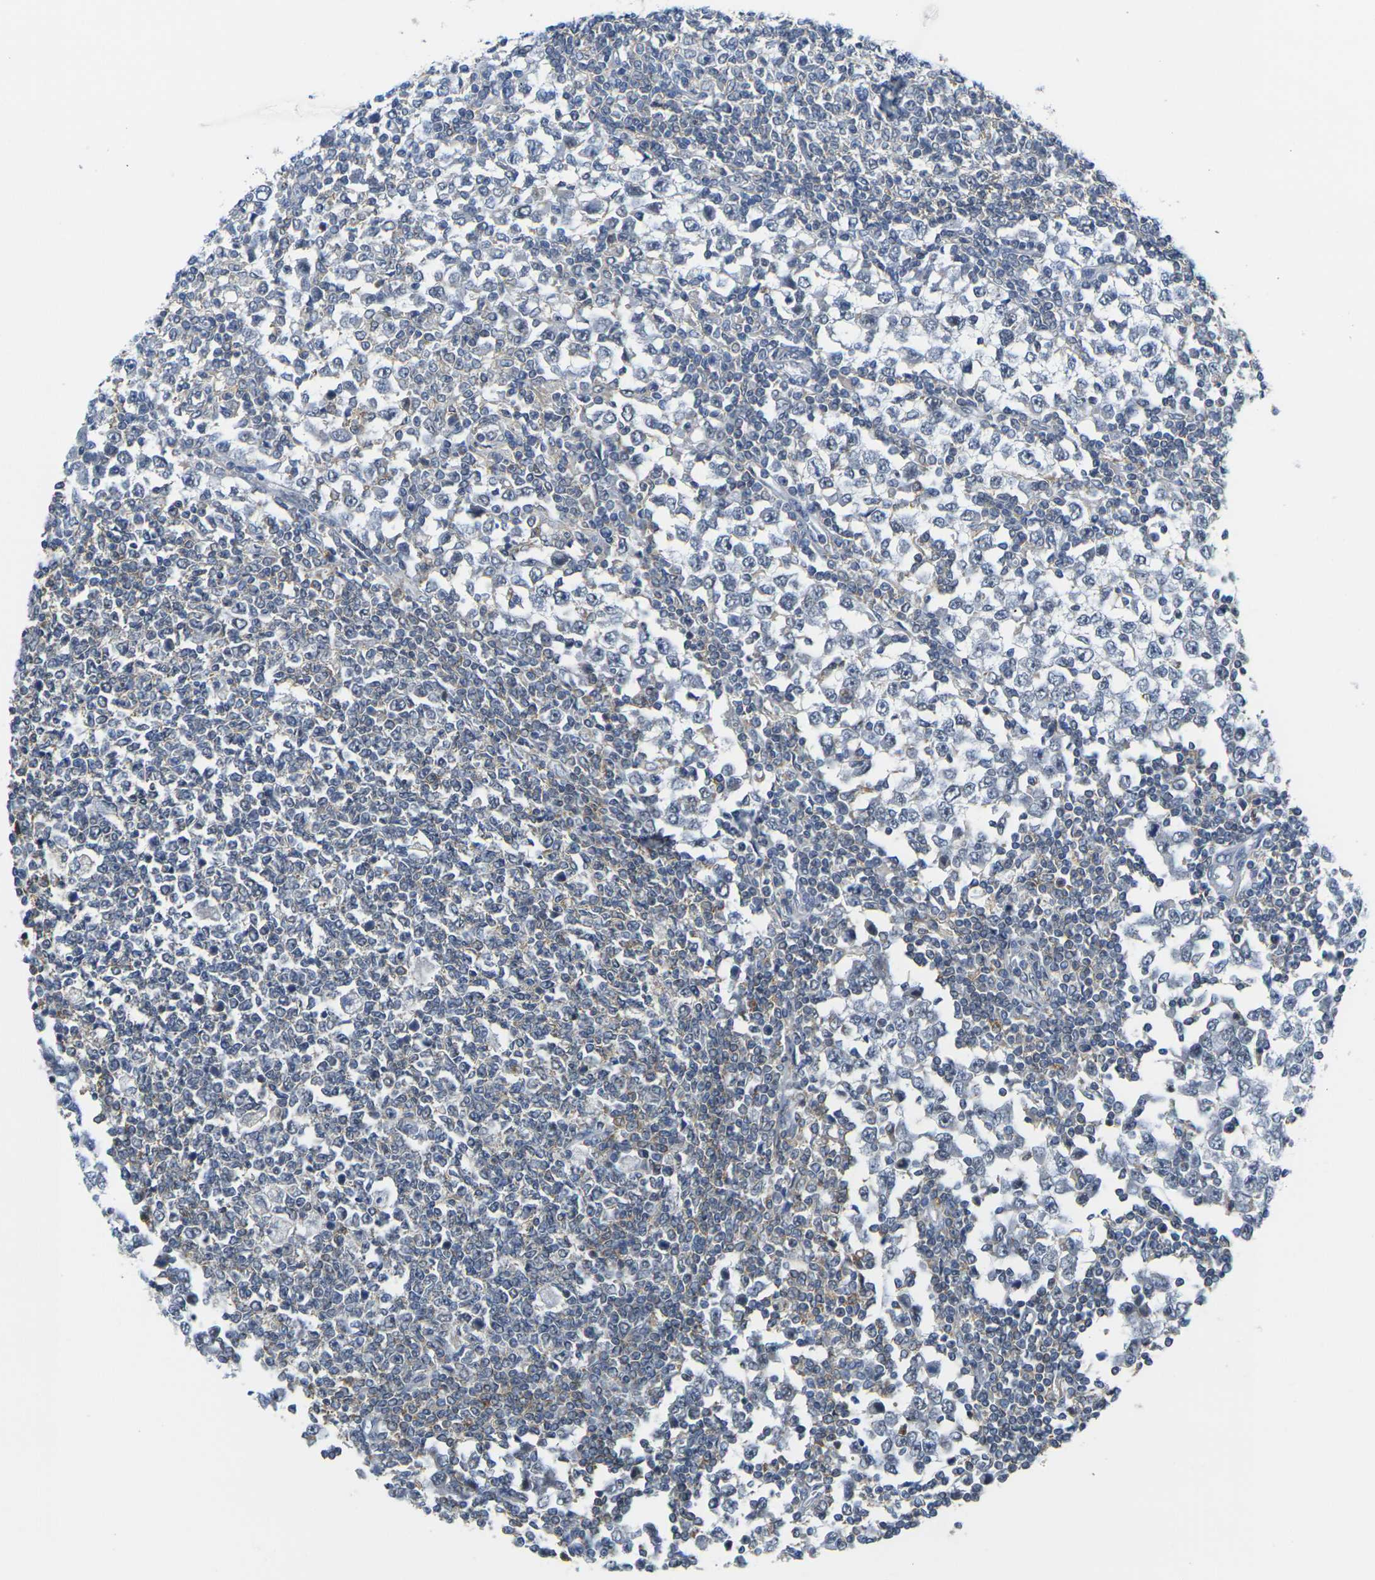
{"staining": {"intensity": "weak", "quantity": "<25%", "location": "cytoplasmic/membranous"}, "tissue": "testis cancer", "cell_type": "Tumor cells", "image_type": "cancer", "snomed": [{"axis": "morphology", "description": "Seminoma, NOS"}, {"axis": "topography", "description": "Testis"}], "caption": "Testis cancer (seminoma) was stained to show a protein in brown. There is no significant positivity in tumor cells.", "gene": "OTOF", "patient": {"sex": "male", "age": 65}}